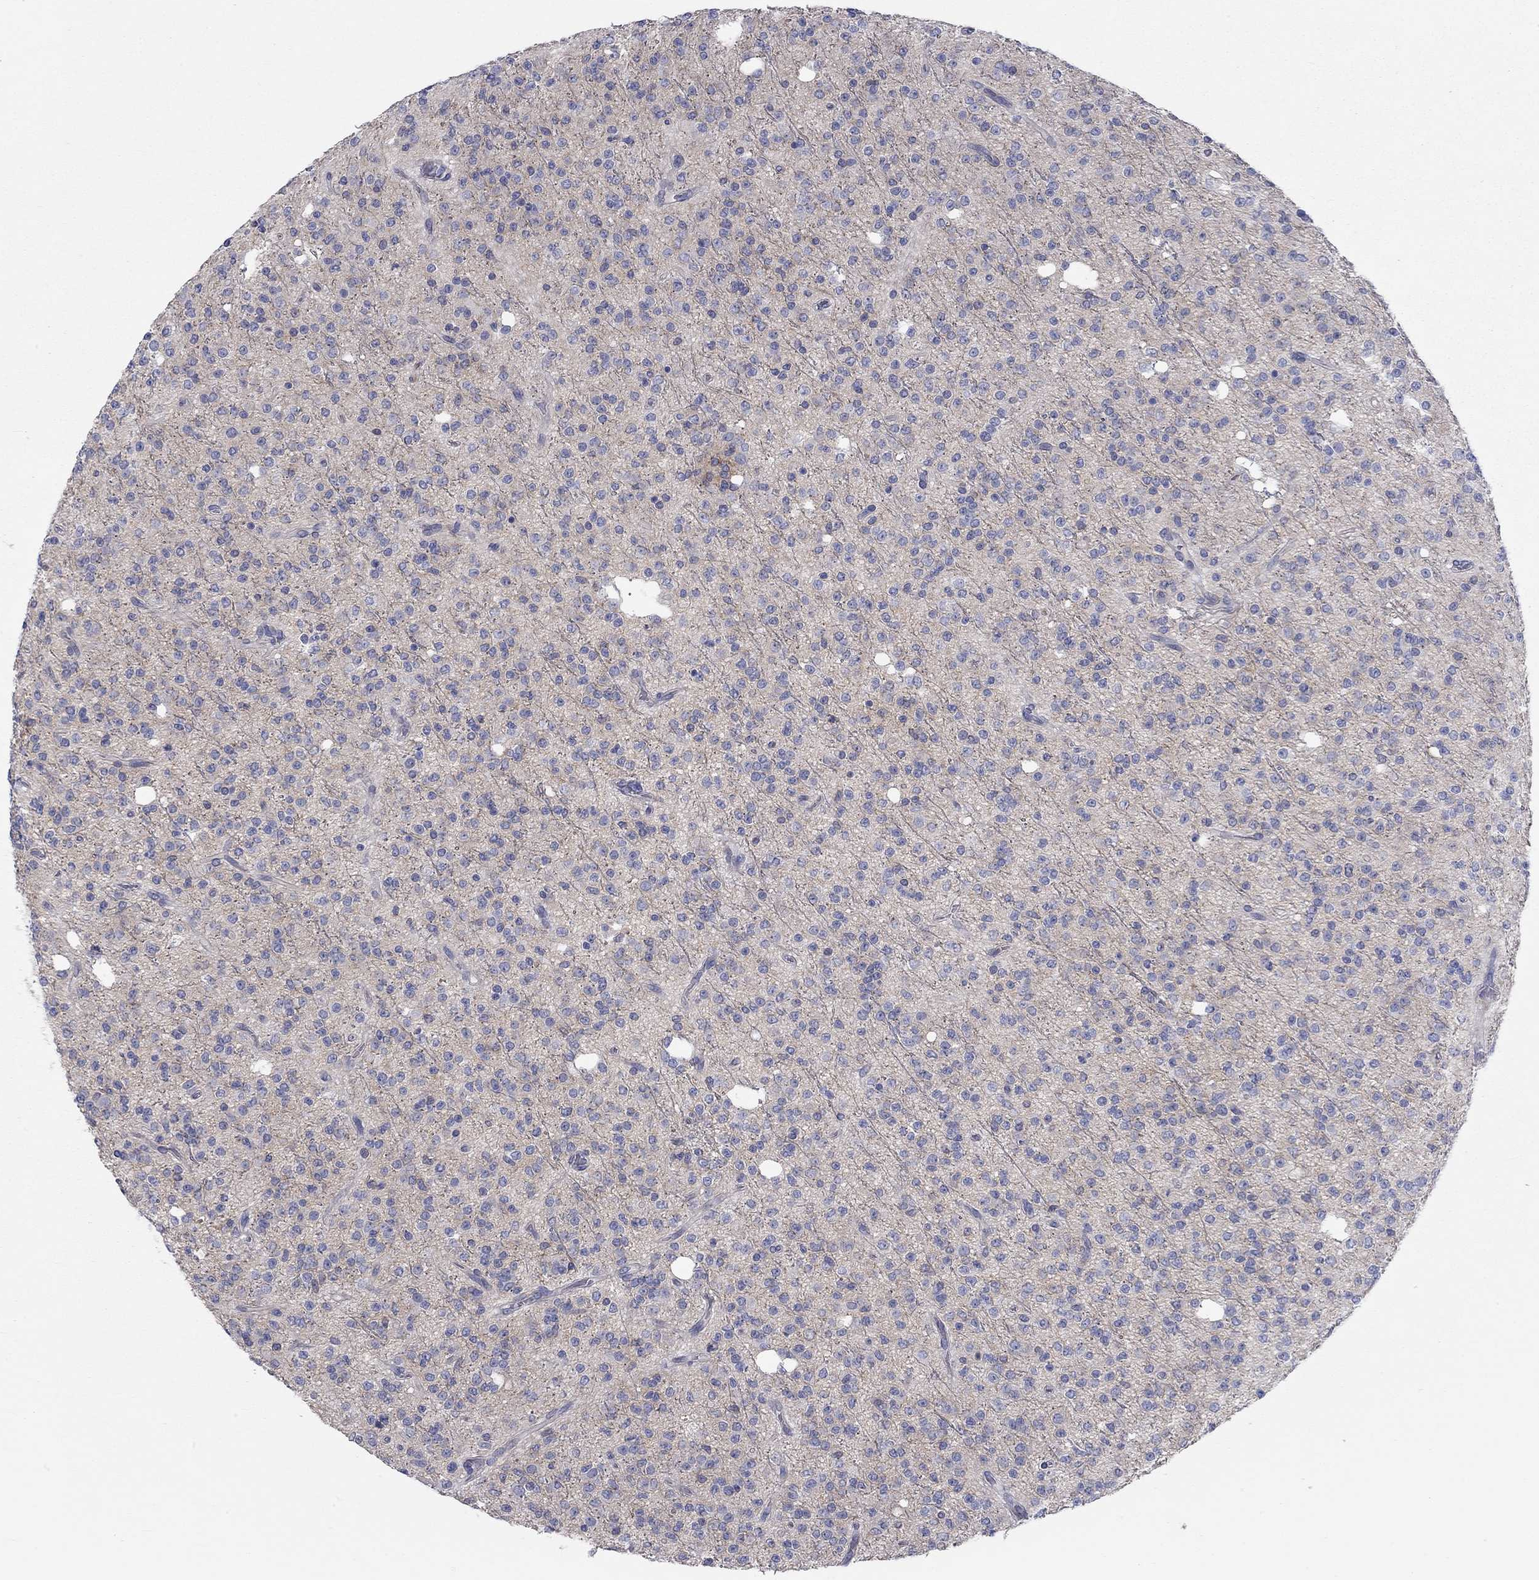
{"staining": {"intensity": "negative", "quantity": "none", "location": "none"}, "tissue": "glioma", "cell_type": "Tumor cells", "image_type": "cancer", "snomed": [{"axis": "morphology", "description": "Glioma, malignant, Low grade"}, {"axis": "topography", "description": "Brain"}], "caption": "IHC of low-grade glioma (malignant) displays no staining in tumor cells. The staining is performed using DAB (3,3'-diaminobenzidine) brown chromogen with nuclei counter-stained in using hematoxylin.", "gene": "PCDHGA10", "patient": {"sex": "male", "age": 27}}